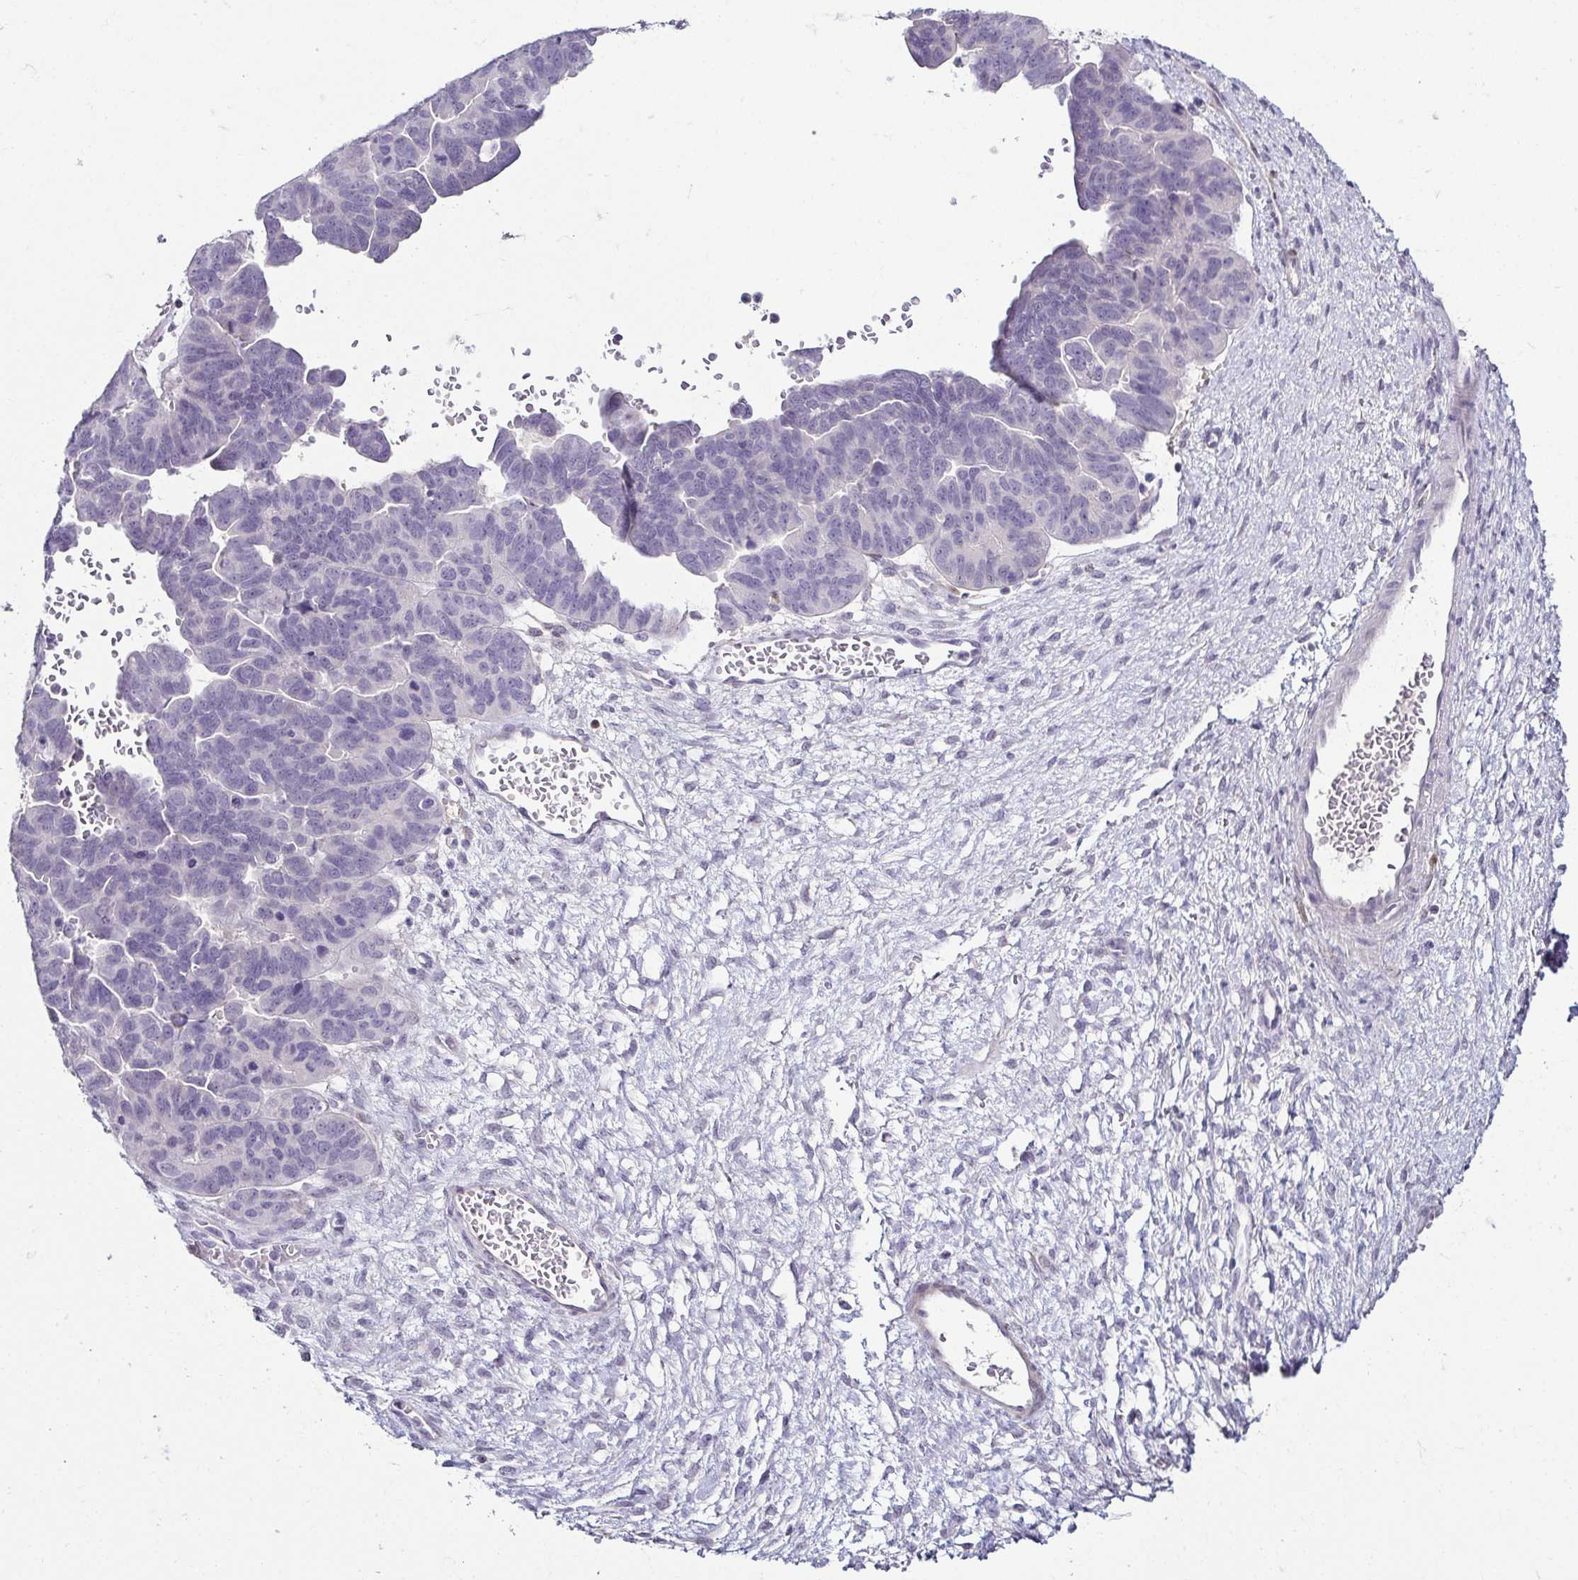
{"staining": {"intensity": "negative", "quantity": "none", "location": "none"}, "tissue": "ovarian cancer", "cell_type": "Tumor cells", "image_type": "cancer", "snomed": [{"axis": "morphology", "description": "Cystadenocarcinoma, serous, NOS"}, {"axis": "topography", "description": "Ovary"}], "caption": "The histopathology image demonstrates no staining of tumor cells in ovarian serous cystadenocarcinoma.", "gene": "HOPX", "patient": {"sex": "female", "age": 64}}